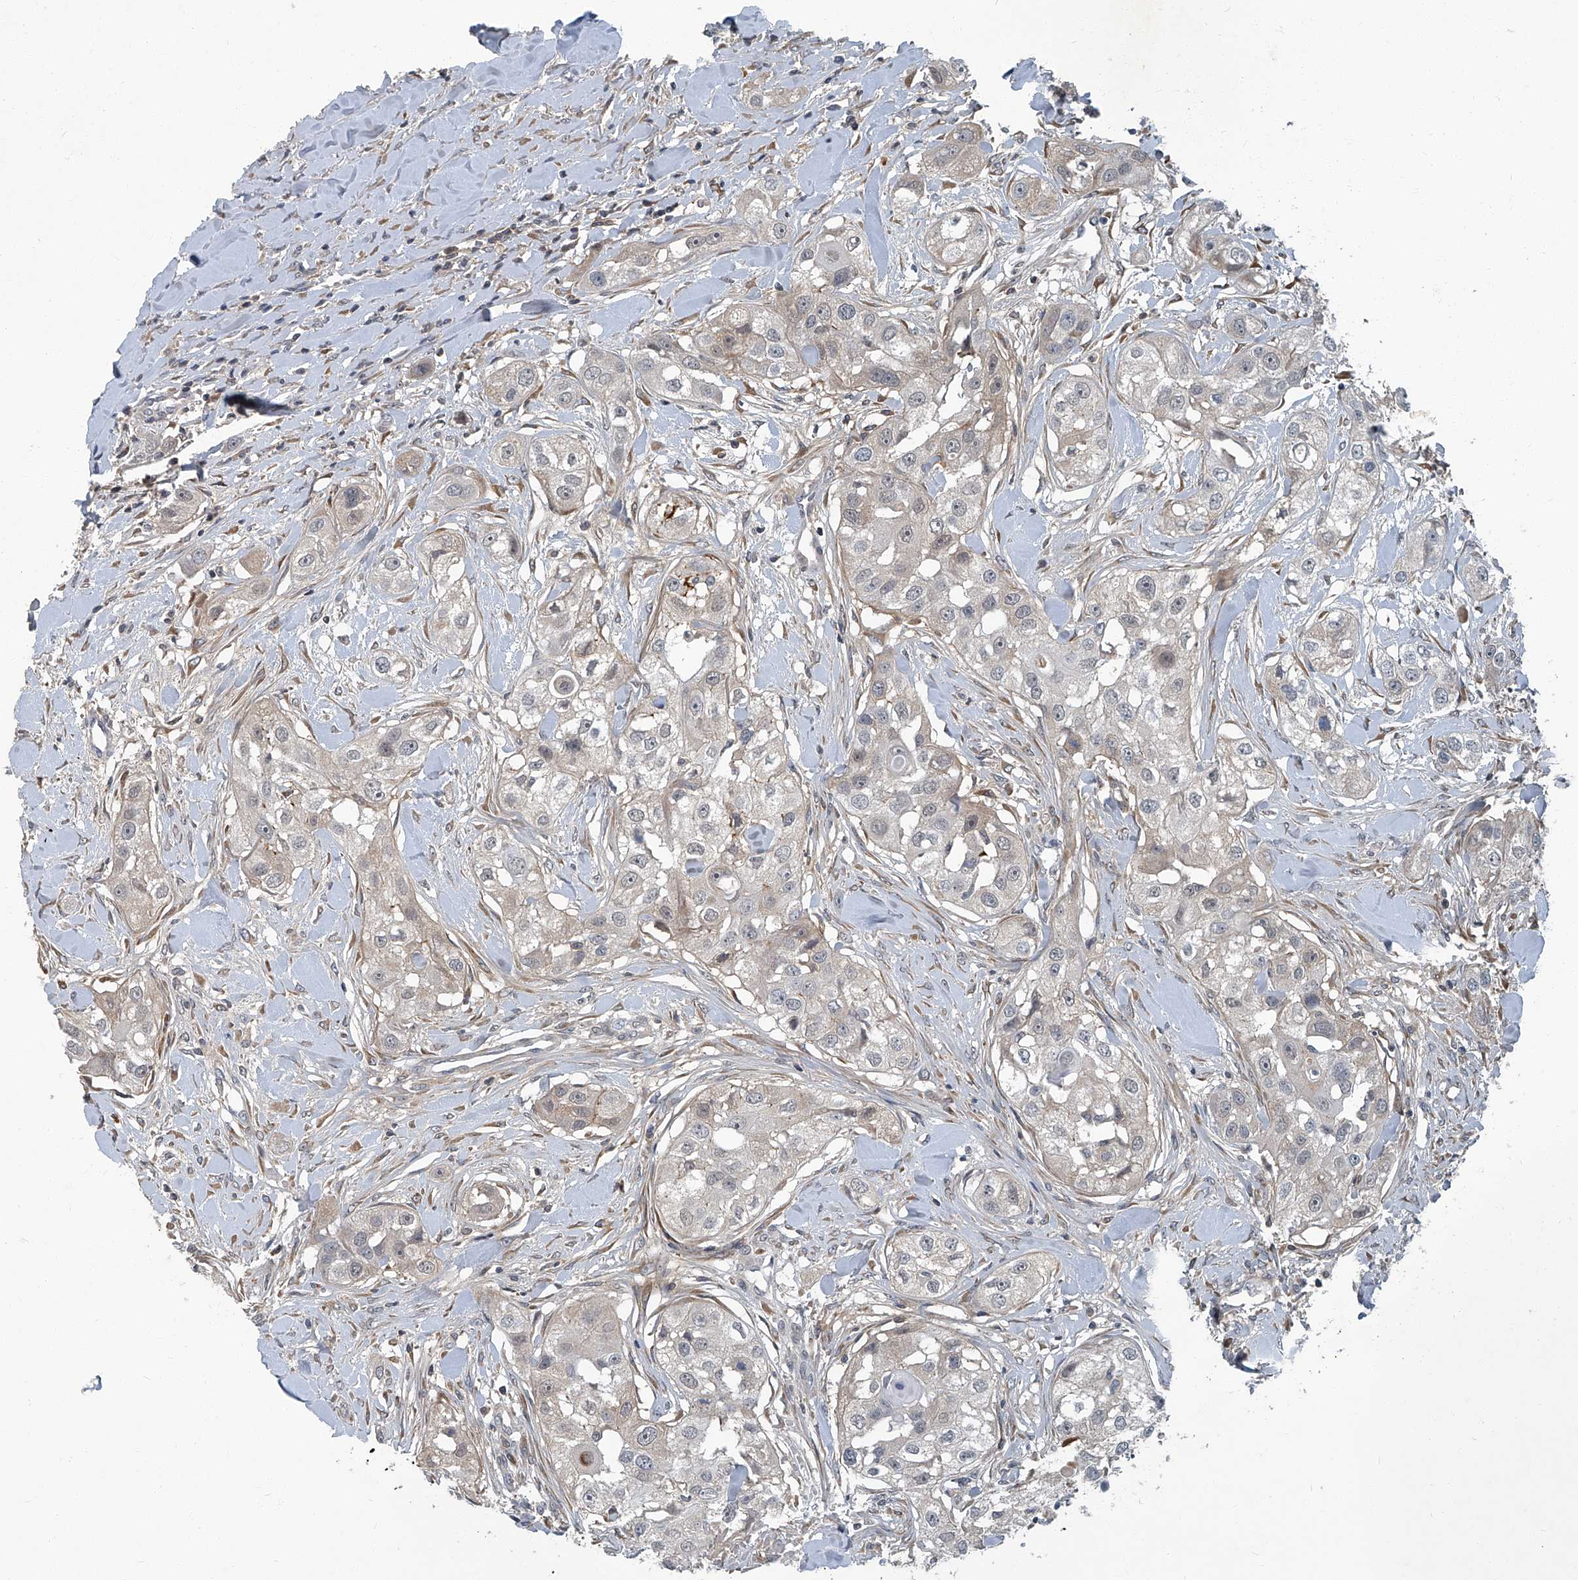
{"staining": {"intensity": "negative", "quantity": "none", "location": "none"}, "tissue": "head and neck cancer", "cell_type": "Tumor cells", "image_type": "cancer", "snomed": [{"axis": "morphology", "description": "Normal tissue, NOS"}, {"axis": "morphology", "description": "Squamous cell carcinoma, NOS"}, {"axis": "topography", "description": "Skeletal muscle"}, {"axis": "topography", "description": "Head-Neck"}], "caption": "This is a histopathology image of IHC staining of head and neck squamous cell carcinoma, which shows no expression in tumor cells.", "gene": "AKNAD1", "patient": {"sex": "male", "age": 51}}